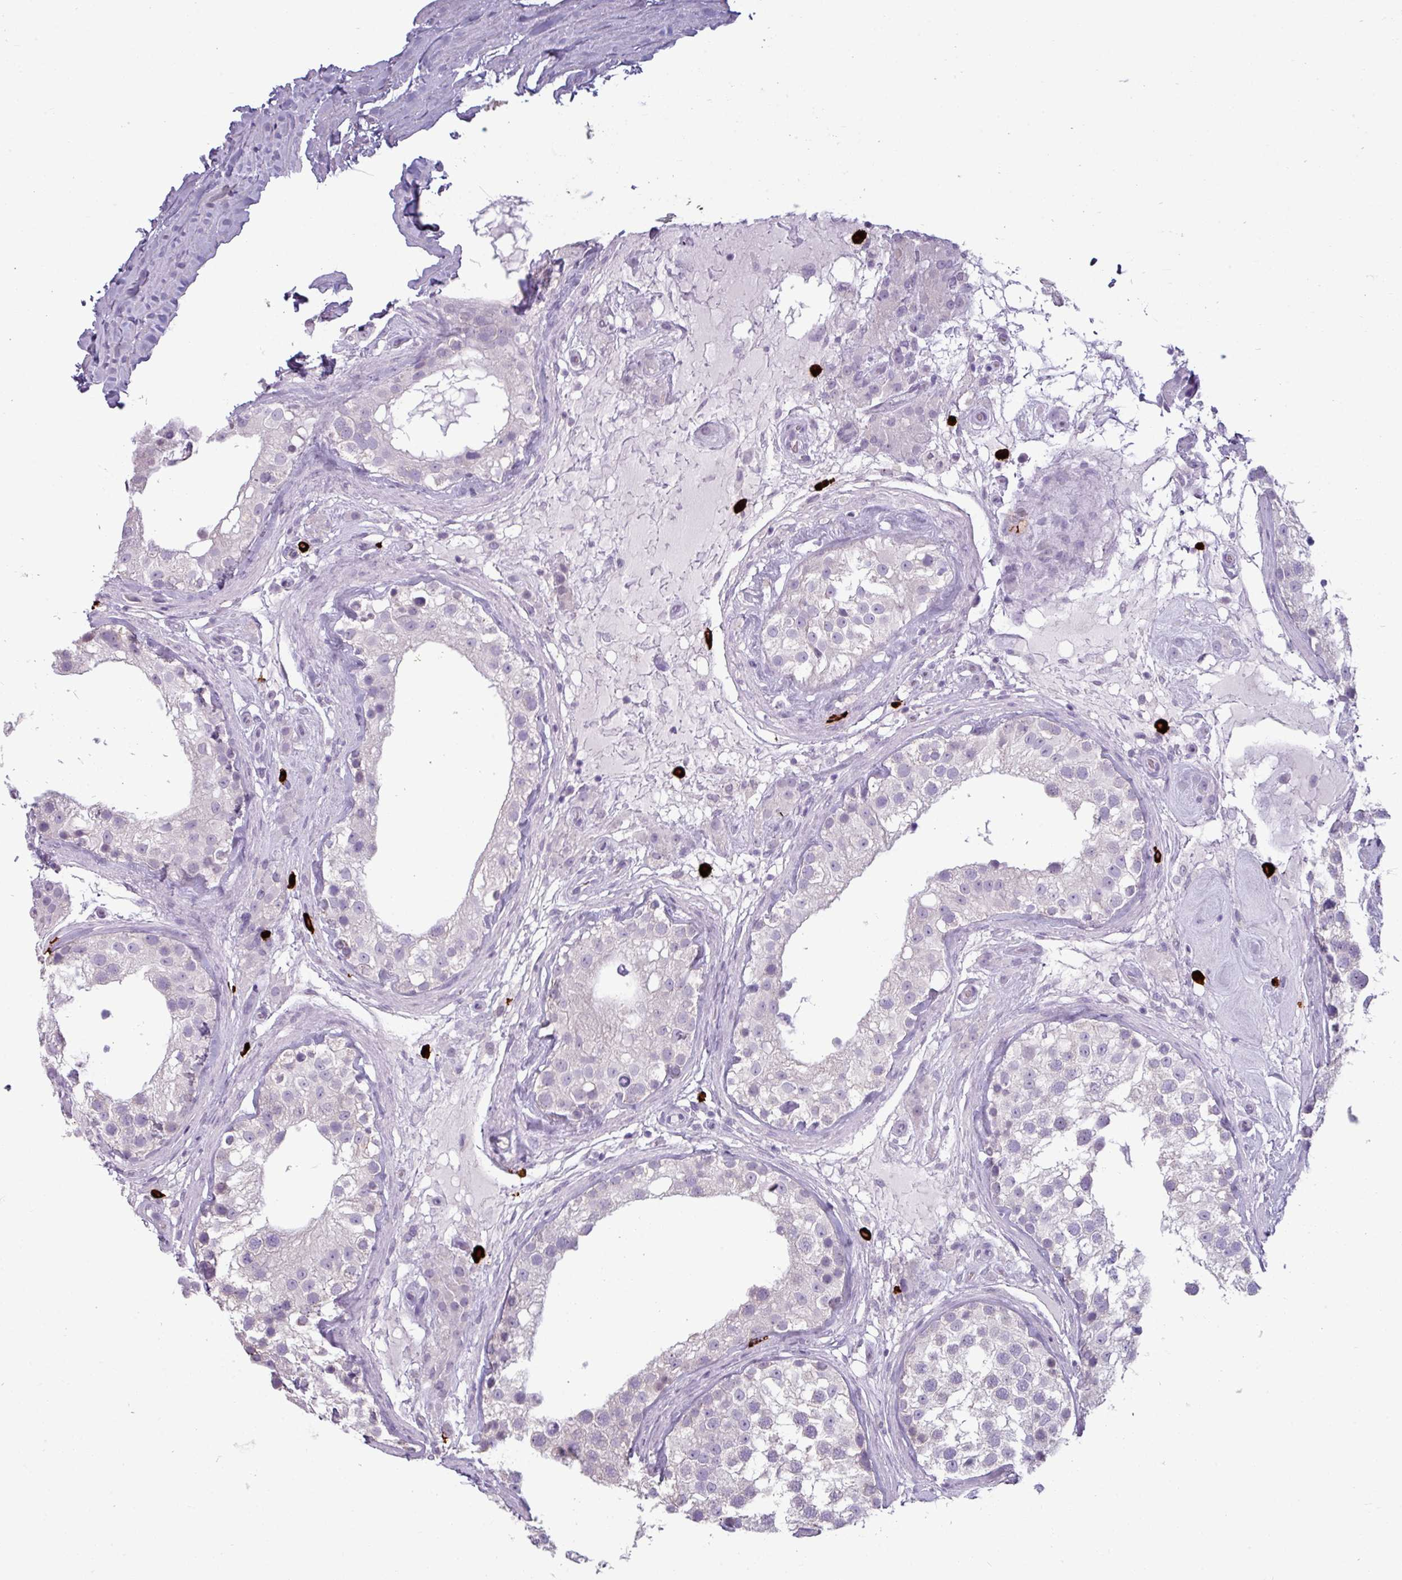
{"staining": {"intensity": "negative", "quantity": "none", "location": "none"}, "tissue": "testis", "cell_type": "Cells in seminiferous ducts", "image_type": "normal", "snomed": [{"axis": "morphology", "description": "Normal tissue, NOS"}, {"axis": "topography", "description": "Testis"}], "caption": "DAB (3,3'-diaminobenzidine) immunohistochemical staining of unremarkable human testis shows no significant staining in cells in seminiferous ducts.", "gene": "TRIM39", "patient": {"sex": "male", "age": 46}}